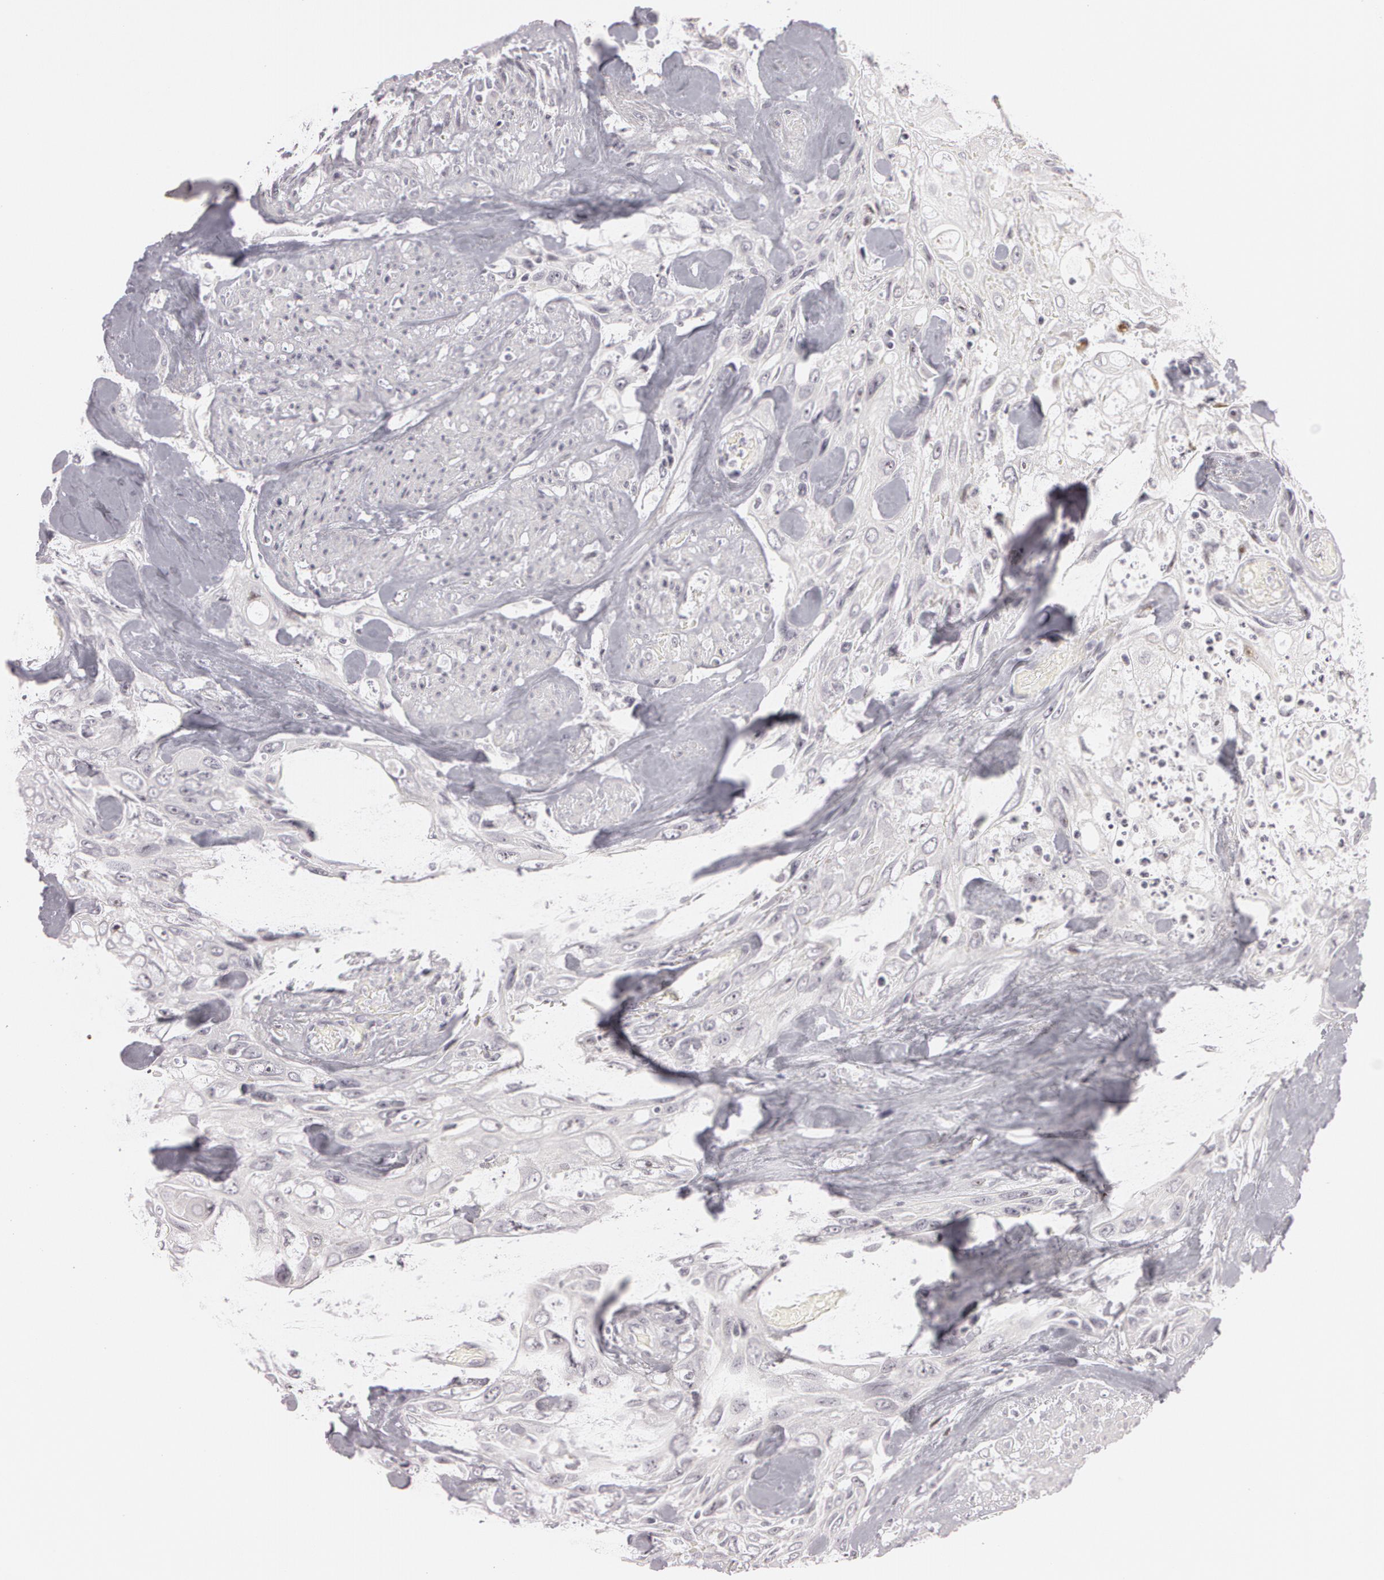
{"staining": {"intensity": "moderate", "quantity": "25%-75%", "location": "nuclear"}, "tissue": "urothelial cancer", "cell_type": "Tumor cells", "image_type": "cancer", "snomed": [{"axis": "morphology", "description": "Urothelial carcinoma, High grade"}, {"axis": "topography", "description": "Urinary bladder"}], "caption": "A brown stain labels moderate nuclear staining of a protein in high-grade urothelial carcinoma tumor cells. (brown staining indicates protein expression, while blue staining denotes nuclei).", "gene": "FBL", "patient": {"sex": "female", "age": 84}}